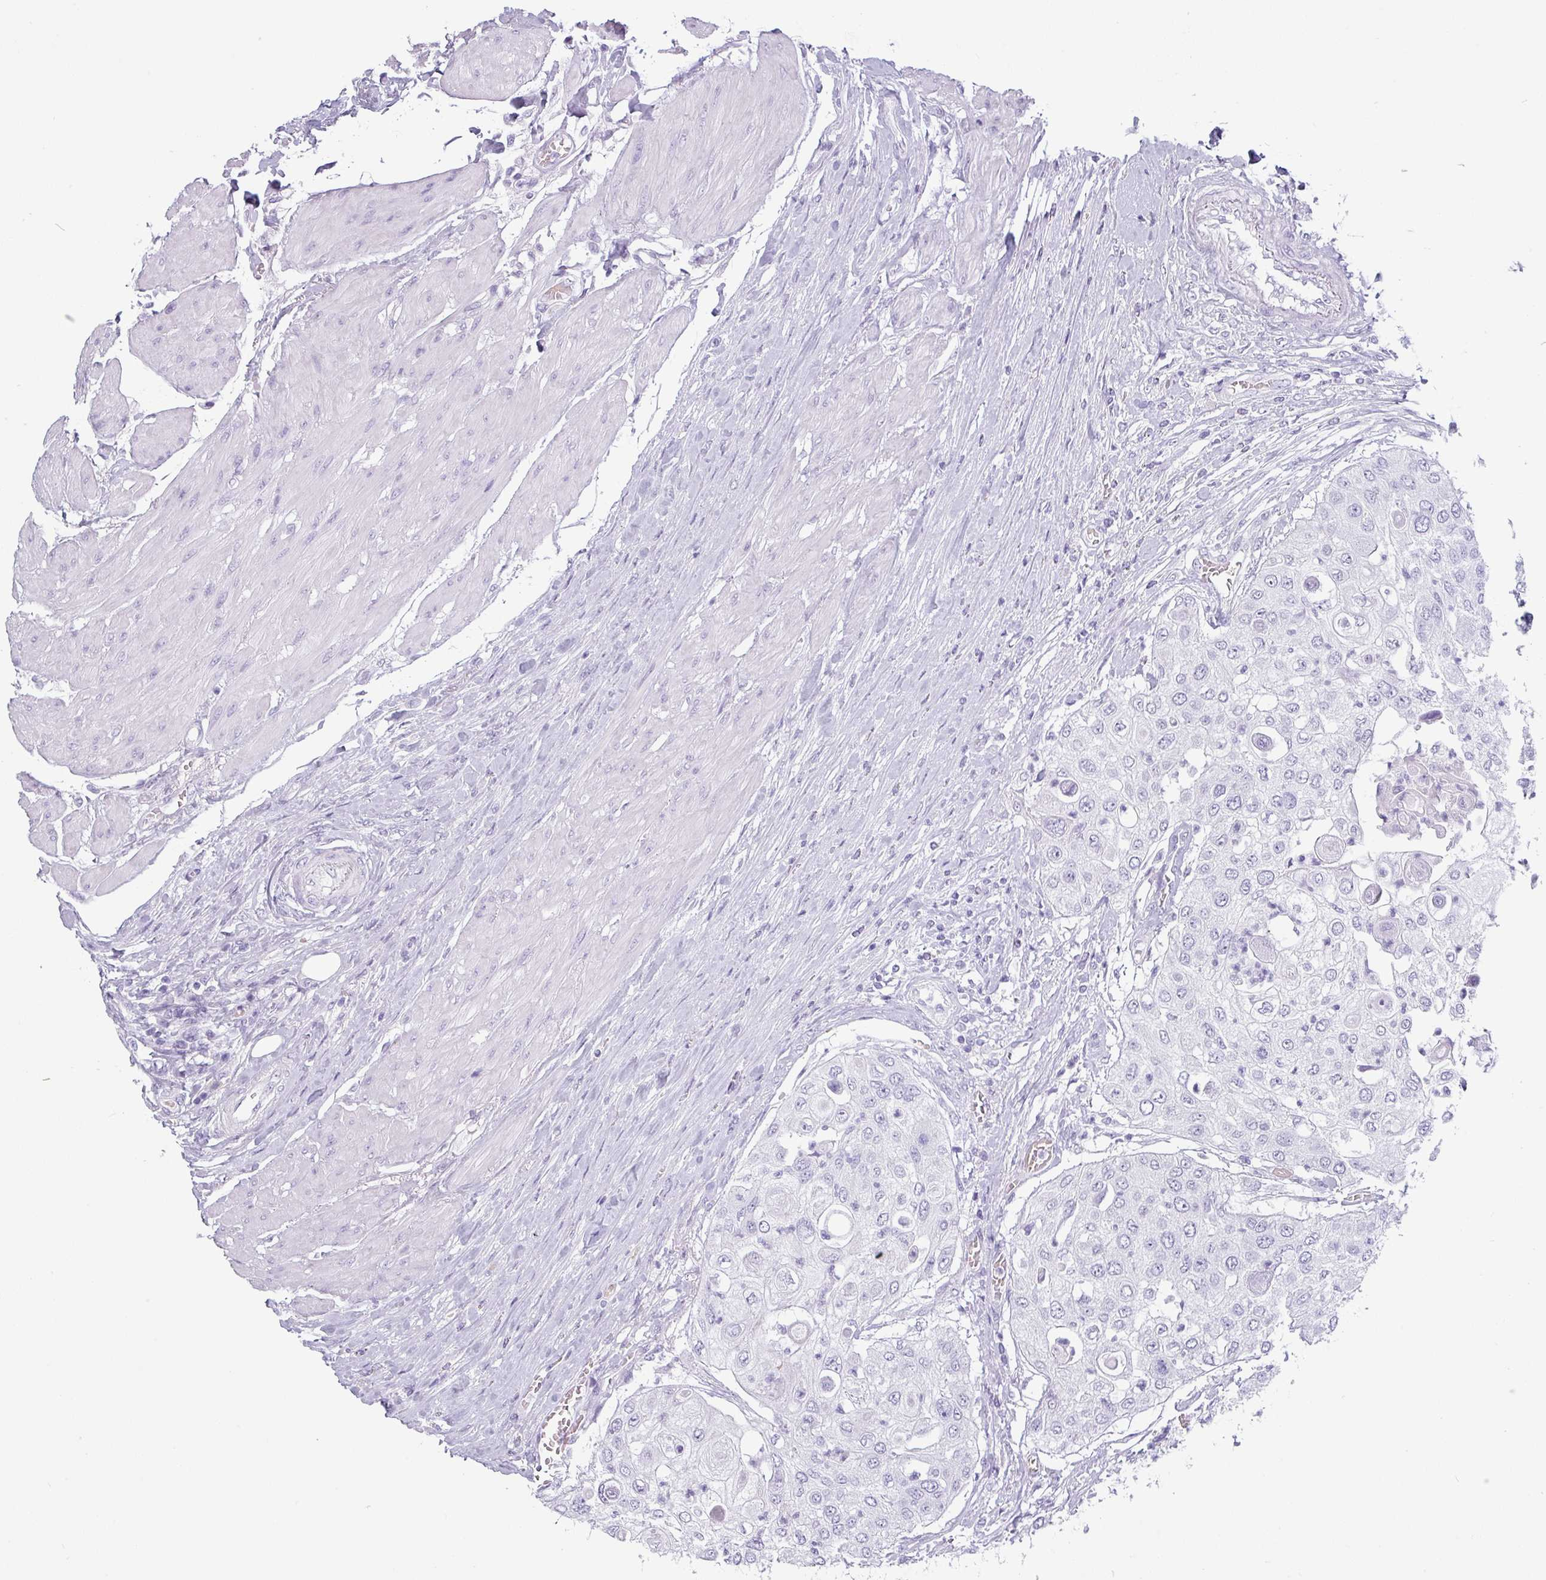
{"staining": {"intensity": "negative", "quantity": "none", "location": "none"}, "tissue": "urothelial cancer", "cell_type": "Tumor cells", "image_type": "cancer", "snomed": [{"axis": "morphology", "description": "Urothelial carcinoma, High grade"}, {"axis": "topography", "description": "Urinary bladder"}], "caption": "Micrograph shows no significant protein expression in tumor cells of urothelial cancer.", "gene": "CRYBB2", "patient": {"sex": "female", "age": 79}}